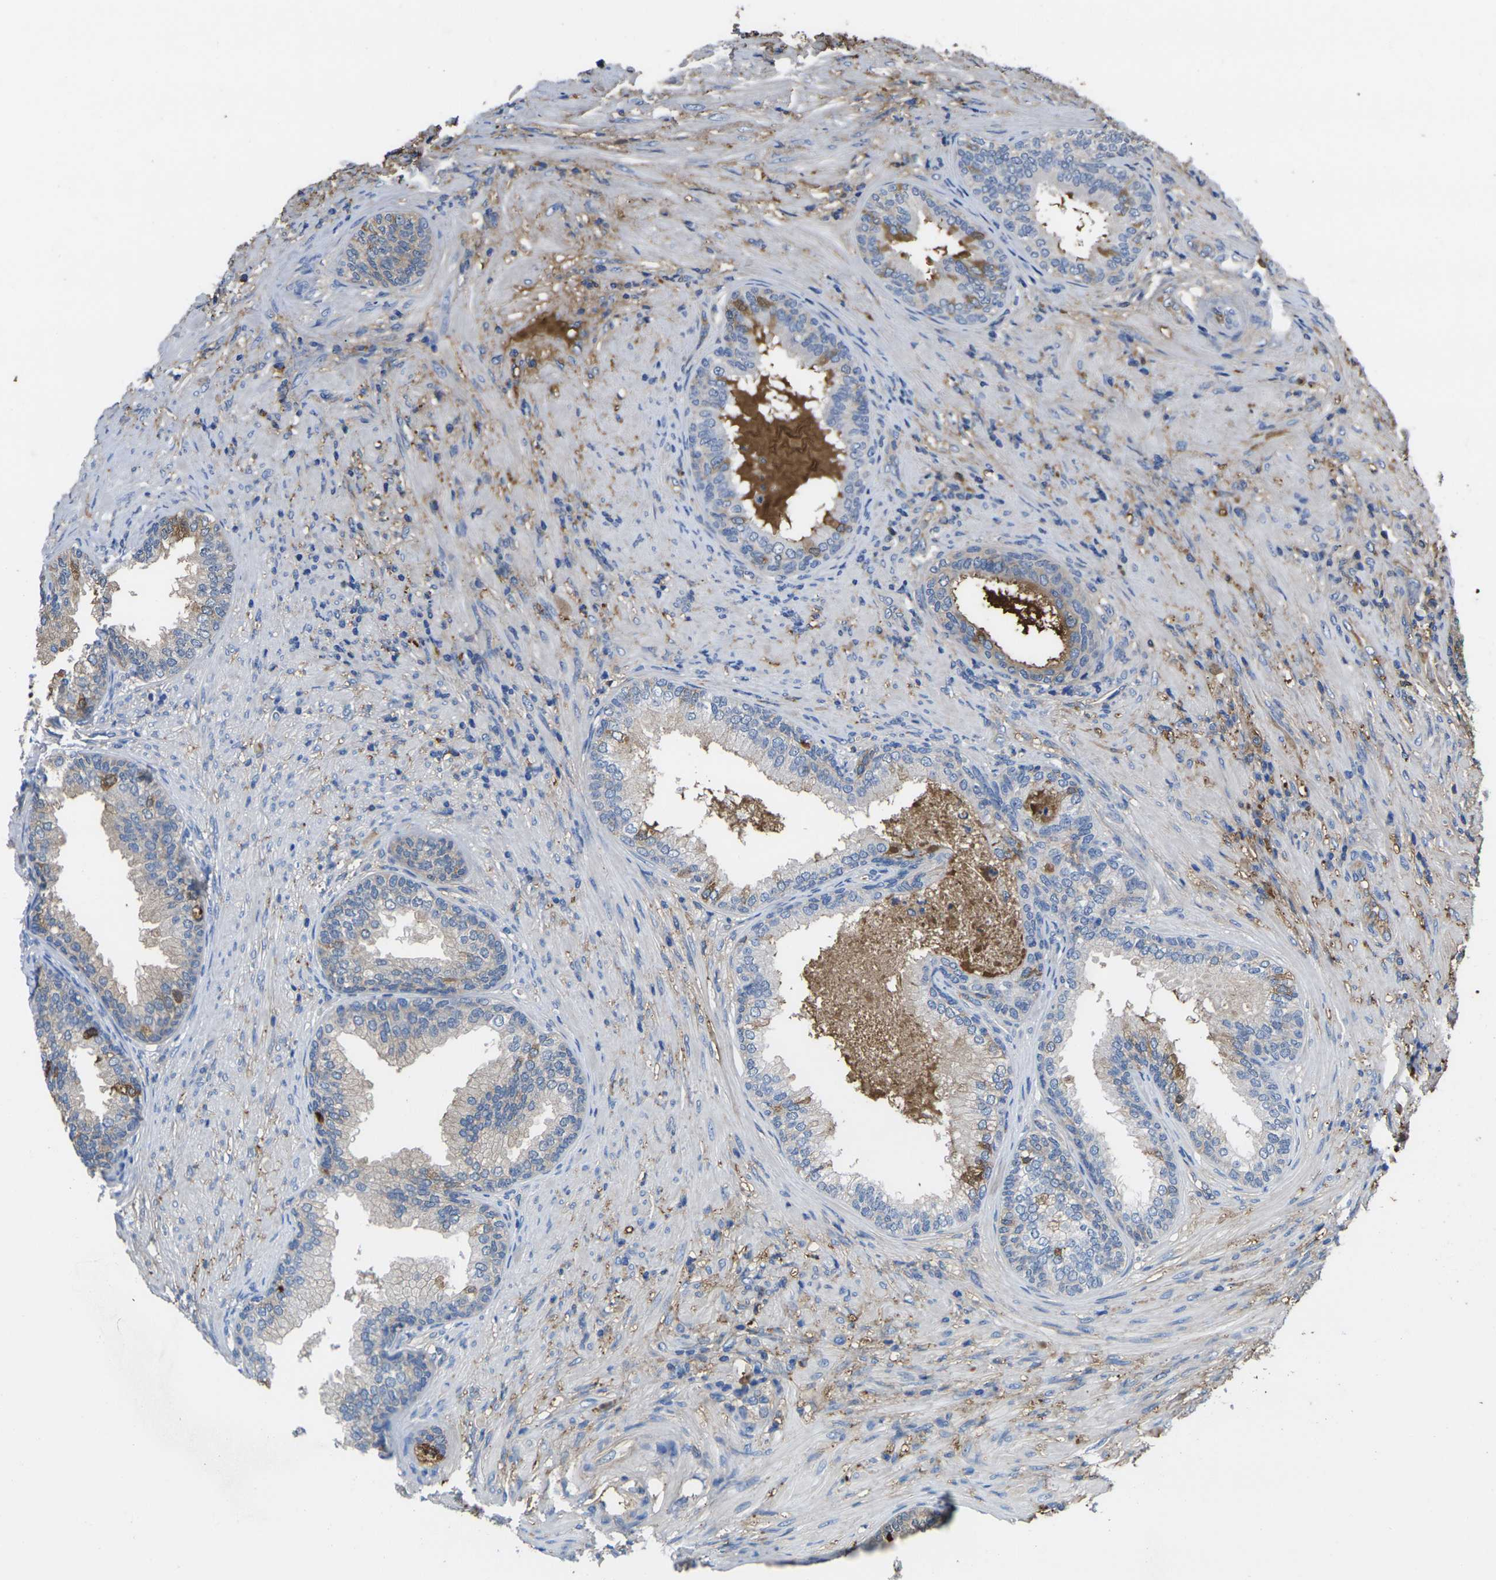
{"staining": {"intensity": "moderate", "quantity": "25%-75%", "location": "cytoplasmic/membranous"}, "tissue": "prostate", "cell_type": "Glandular cells", "image_type": "normal", "snomed": [{"axis": "morphology", "description": "Normal tissue, NOS"}, {"axis": "topography", "description": "Prostate"}], "caption": "Protein expression analysis of benign prostate demonstrates moderate cytoplasmic/membranous expression in about 25%-75% of glandular cells.", "gene": "GREM2", "patient": {"sex": "male", "age": 76}}